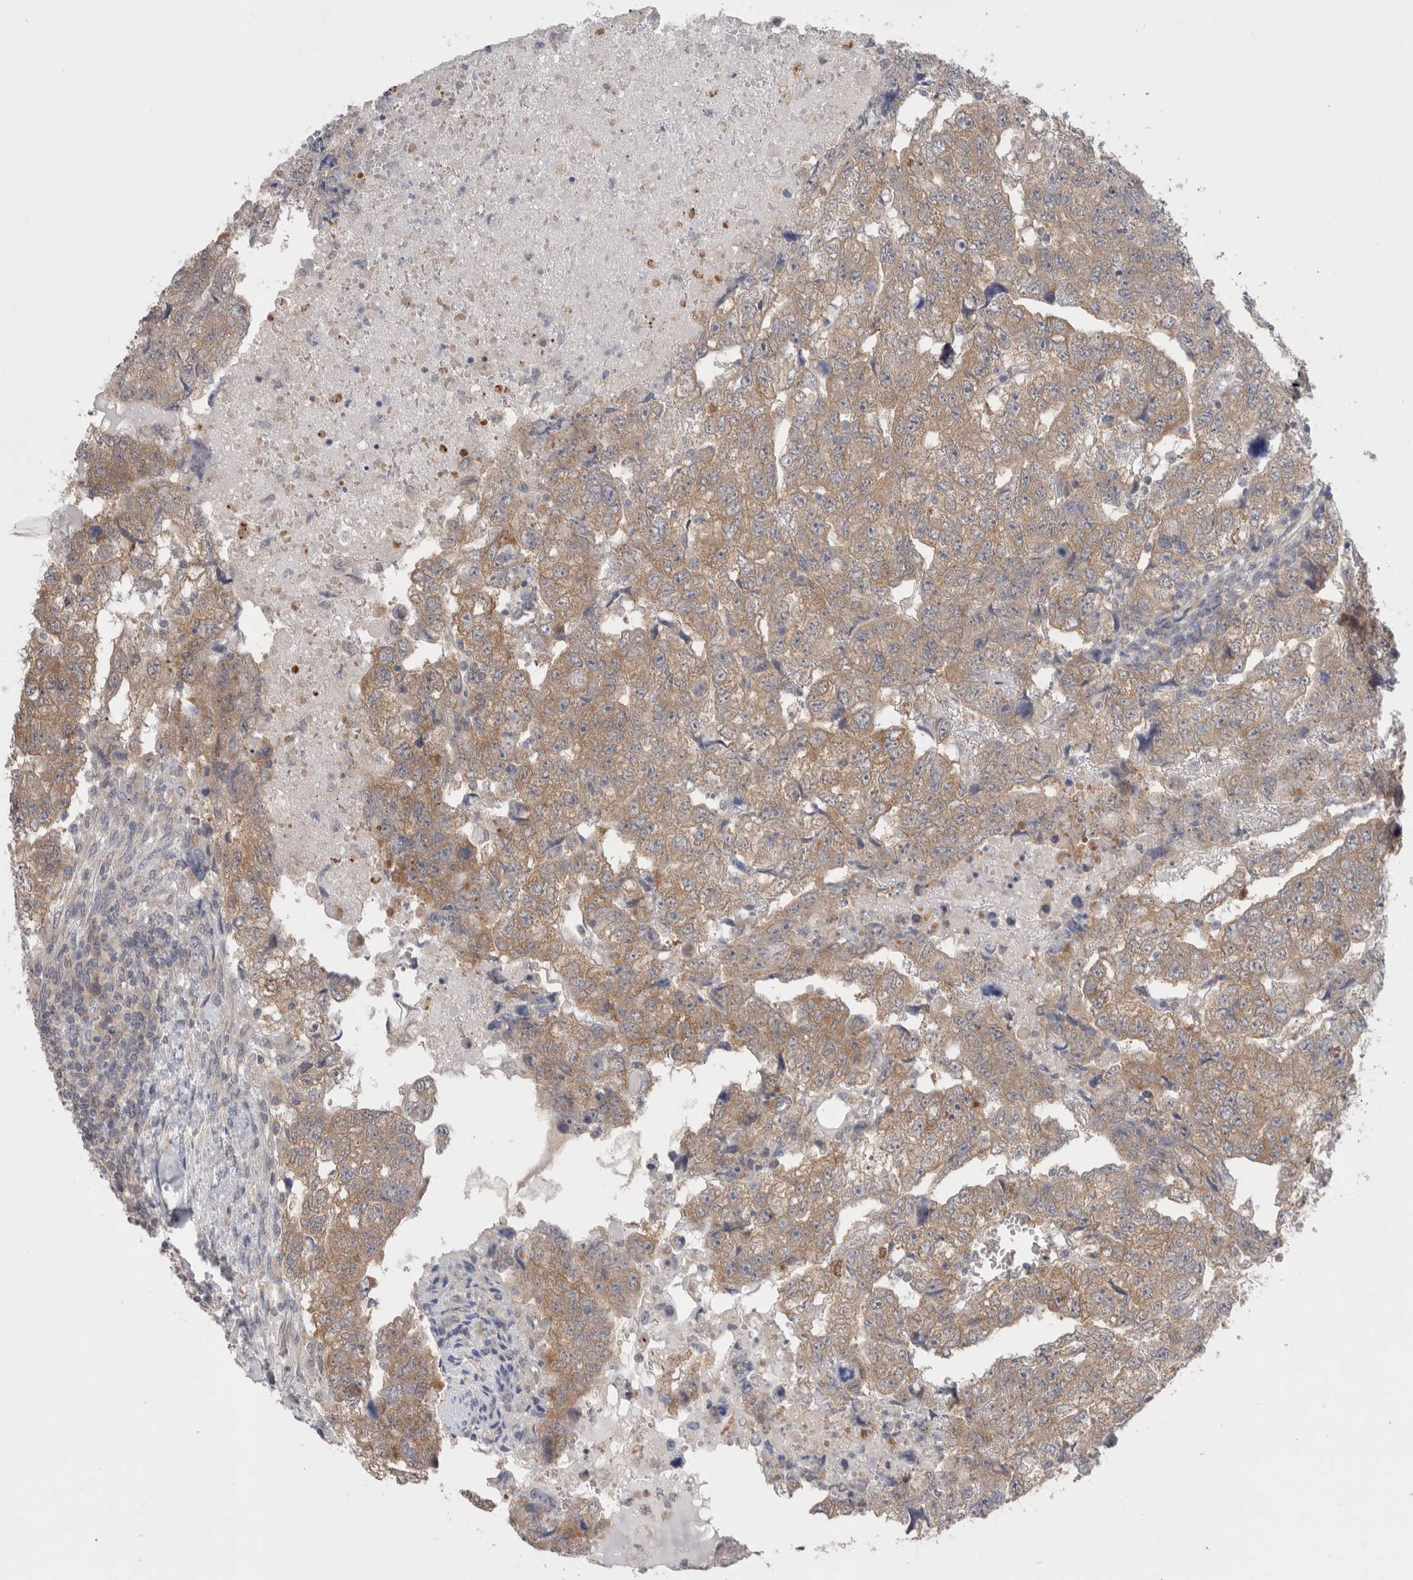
{"staining": {"intensity": "weak", "quantity": ">75%", "location": "cytoplasmic/membranous"}, "tissue": "testis cancer", "cell_type": "Tumor cells", "image_type": "cancer", "snomed": [{"axis": "morphology", "description": "Carcinoma, Embryonal, NOS"}, {"axis": "topography", "description": "Testis"}], "caption": "Immunohistochemical staining of human testis embryonal carcinoma exhibits low levels of weak cytoplasmic/membranous protein staining in approximately >75% of tumor cells. (DAB (3,3'-diaminobenzidine) IHC, brown staining for protein, blue staining for nuclei).", "gene": "NDOR1", "patient": {"sex": "male", "age": 36}}